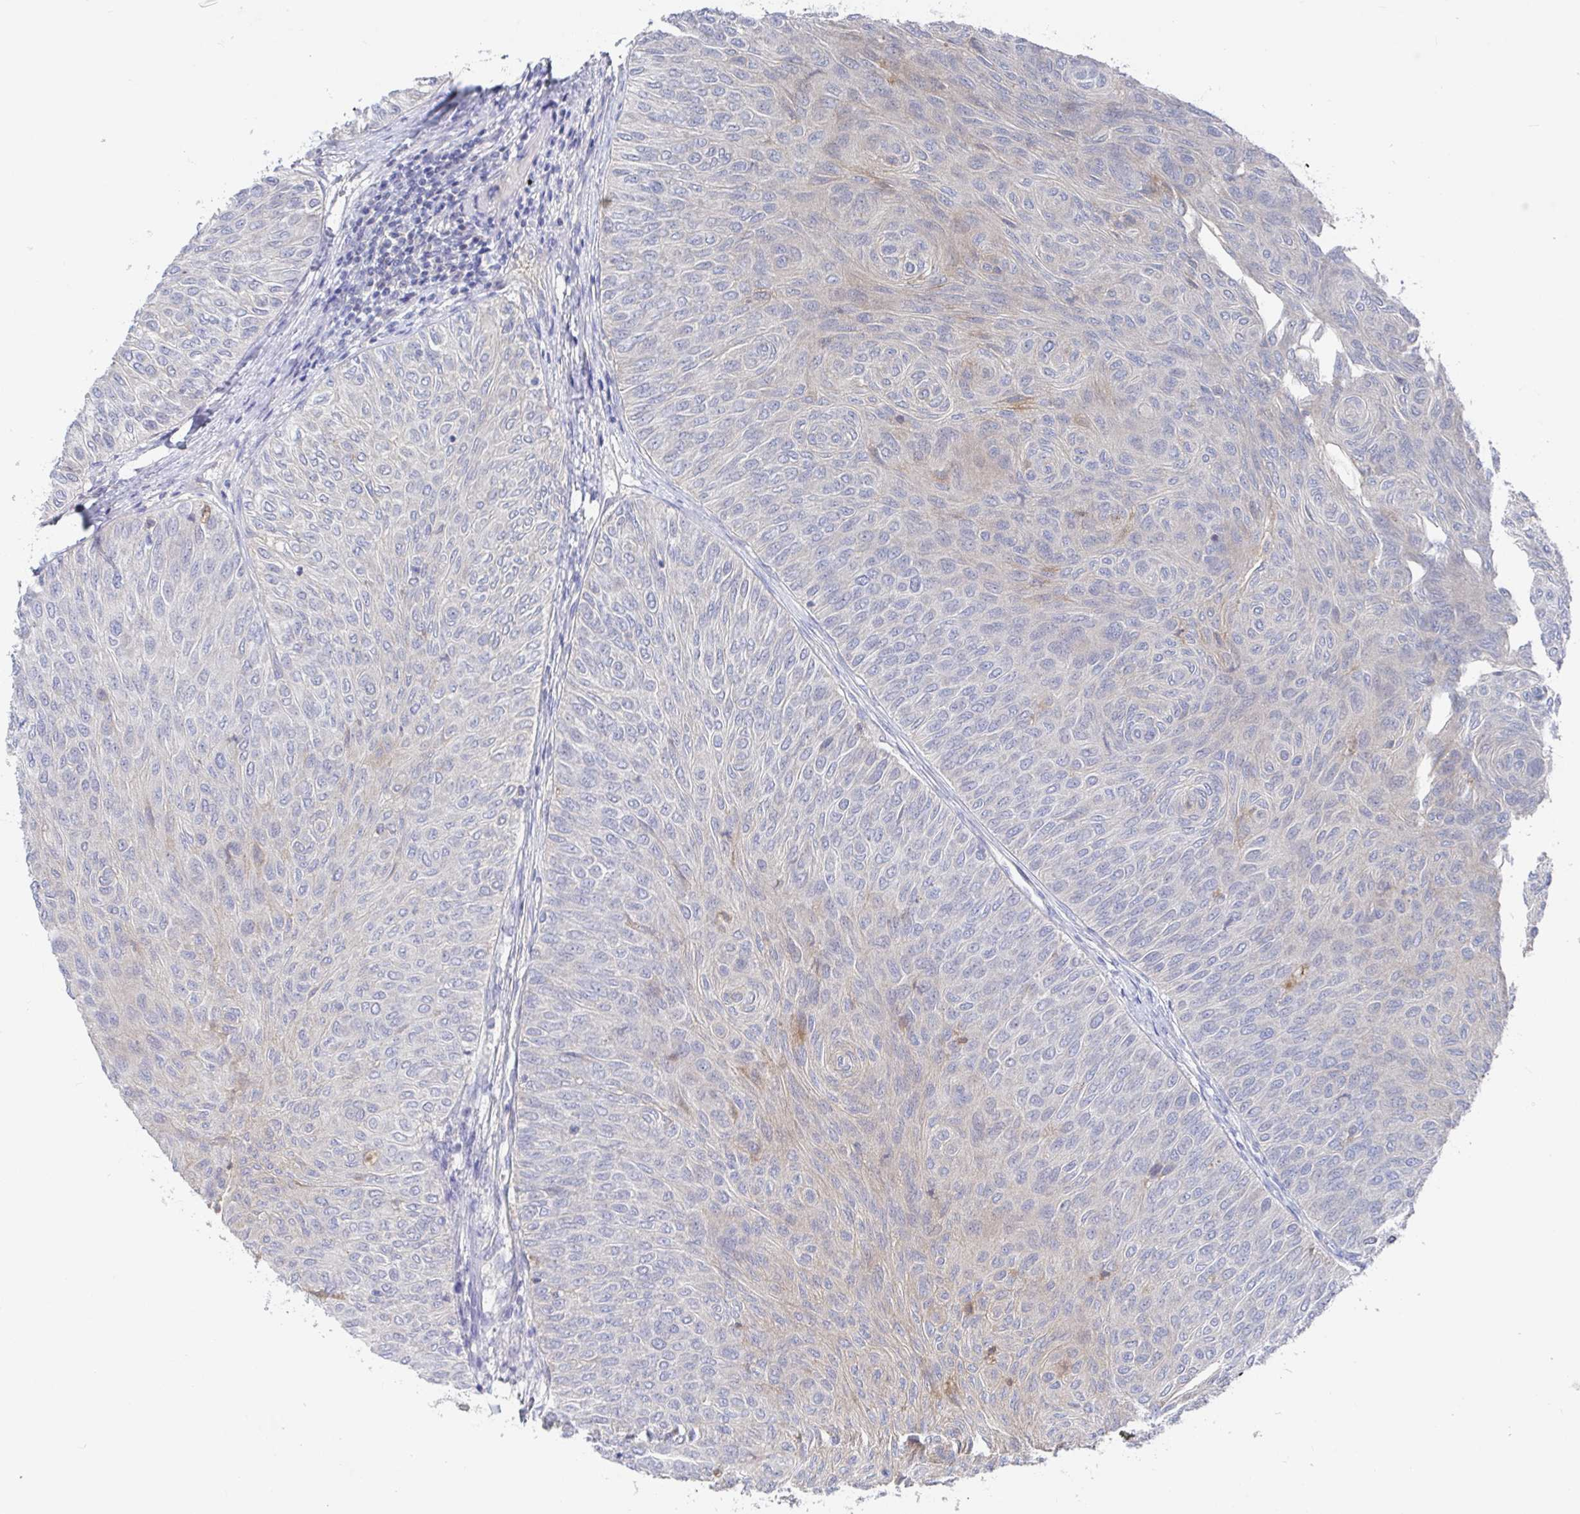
{"staining": {"intensity": "negative", "quantity": "none", "location": "none"}, "tissue": "urothelial cancer", "cell_type": "Tumor cells", "image_type": "cancer", "snomed": [{"axis": "morphology", "description": "Urothelial carcinoma, Low grade"}, {"axis": "topography", "description": "Urinary bladder"}], "caption": "This is a histopathology image of immunohistochemistry (IHC) staining of low-grade urothelial carcinoma, which shows no staining in tumor cells.", "gene": "GPR148", "patient": {"sex": "male", "age": 78}}